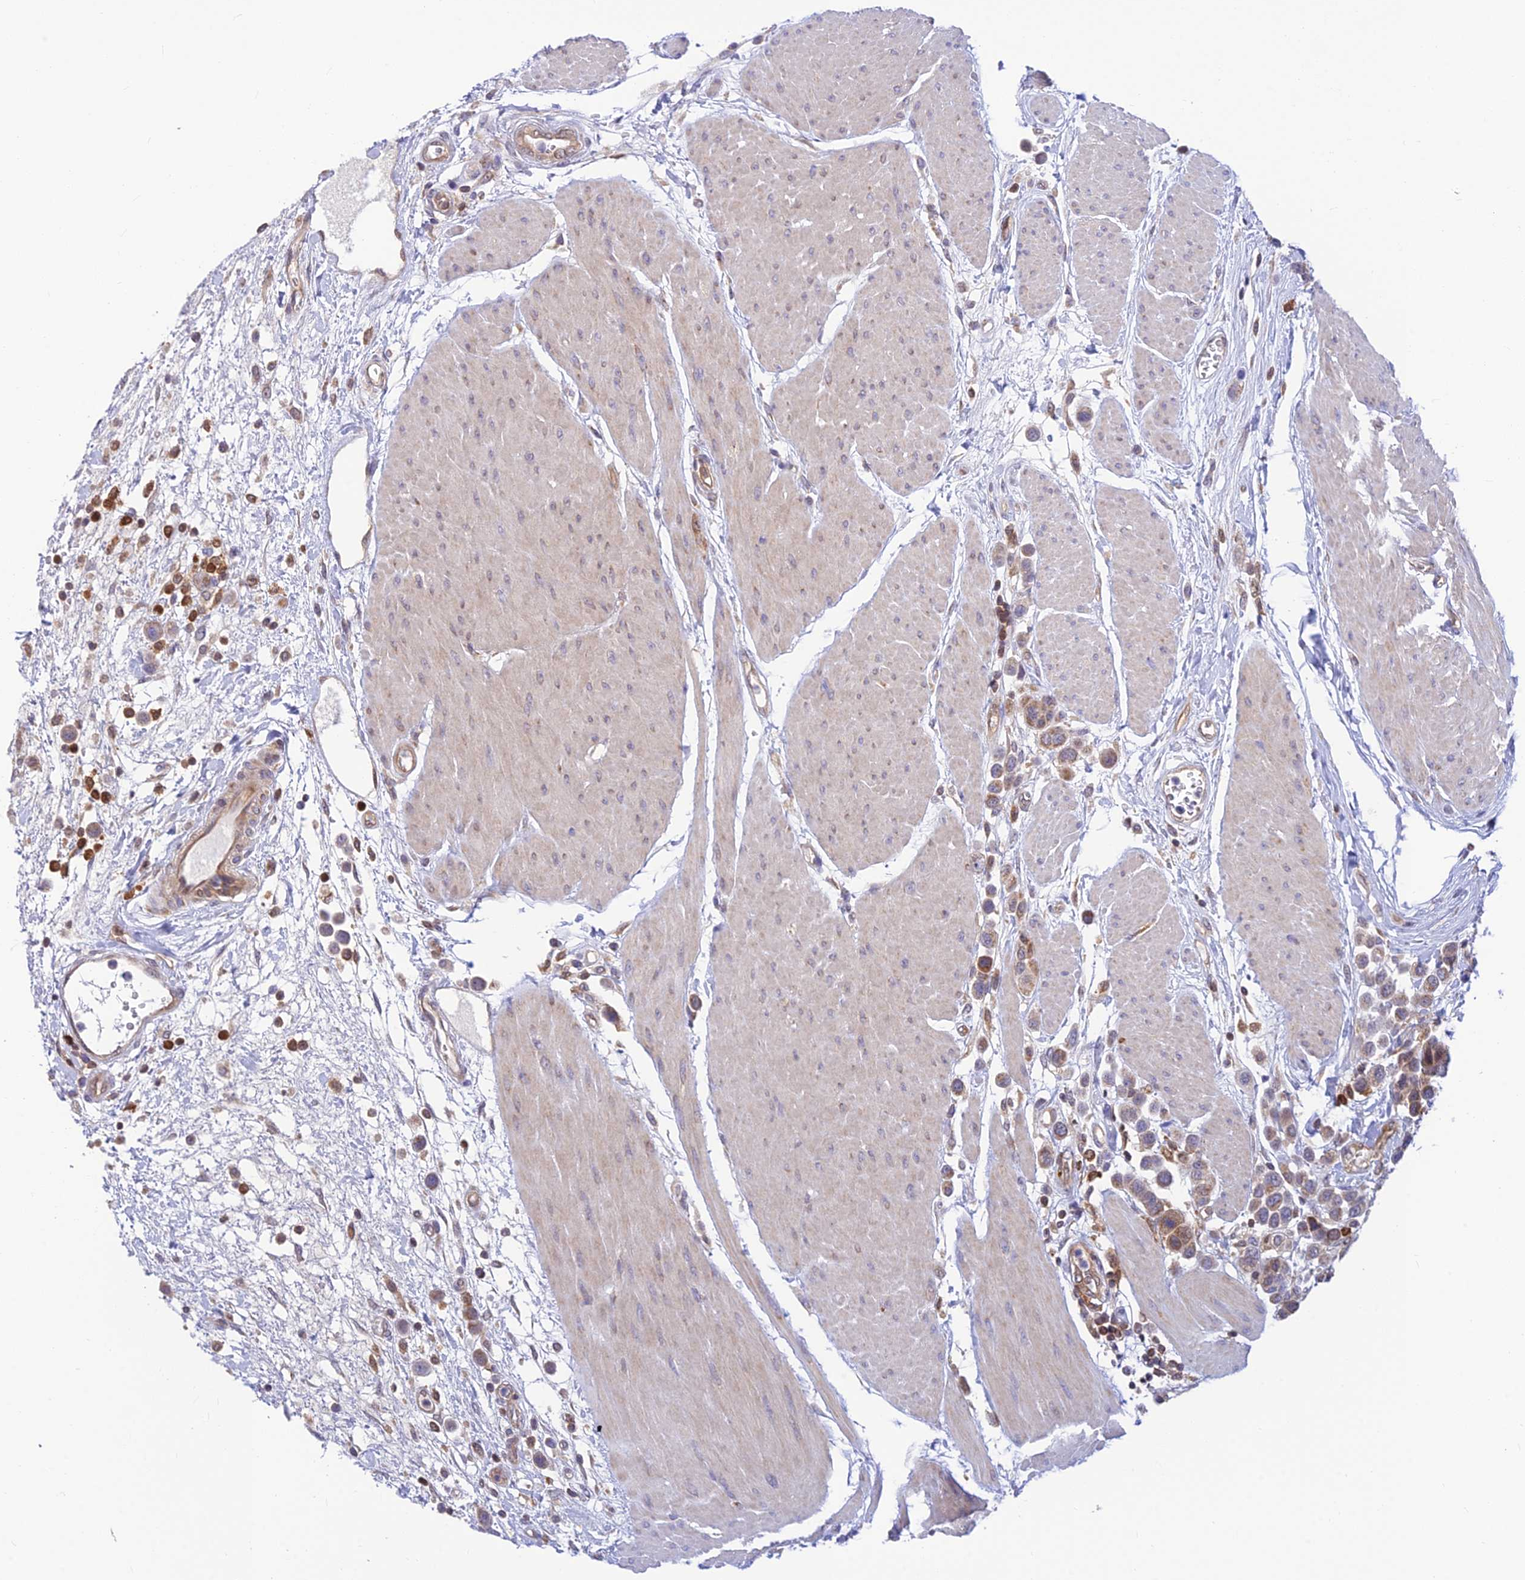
{"staining": {"intensity": "moderate", "quantity": ">75%", "location": "cytoplasmic/membranous"}, "tissue": "urothelial cancer", "cell_type": "Tumor cells", "image_type": "cancer", "snomed": [{"axis": "morphology", "description": "Urothelial carcinoma, High grade"}, {"axis": "topography", "description": "Urinary bladder"}], "caption": "Moderate cytoplasmic/membranous positivity for a protein is present in about >75% of tumor cells of urothelial cancer using IHC.", "gene": "LYSMD2", "patient": {"sex": "male", "age": 50}}